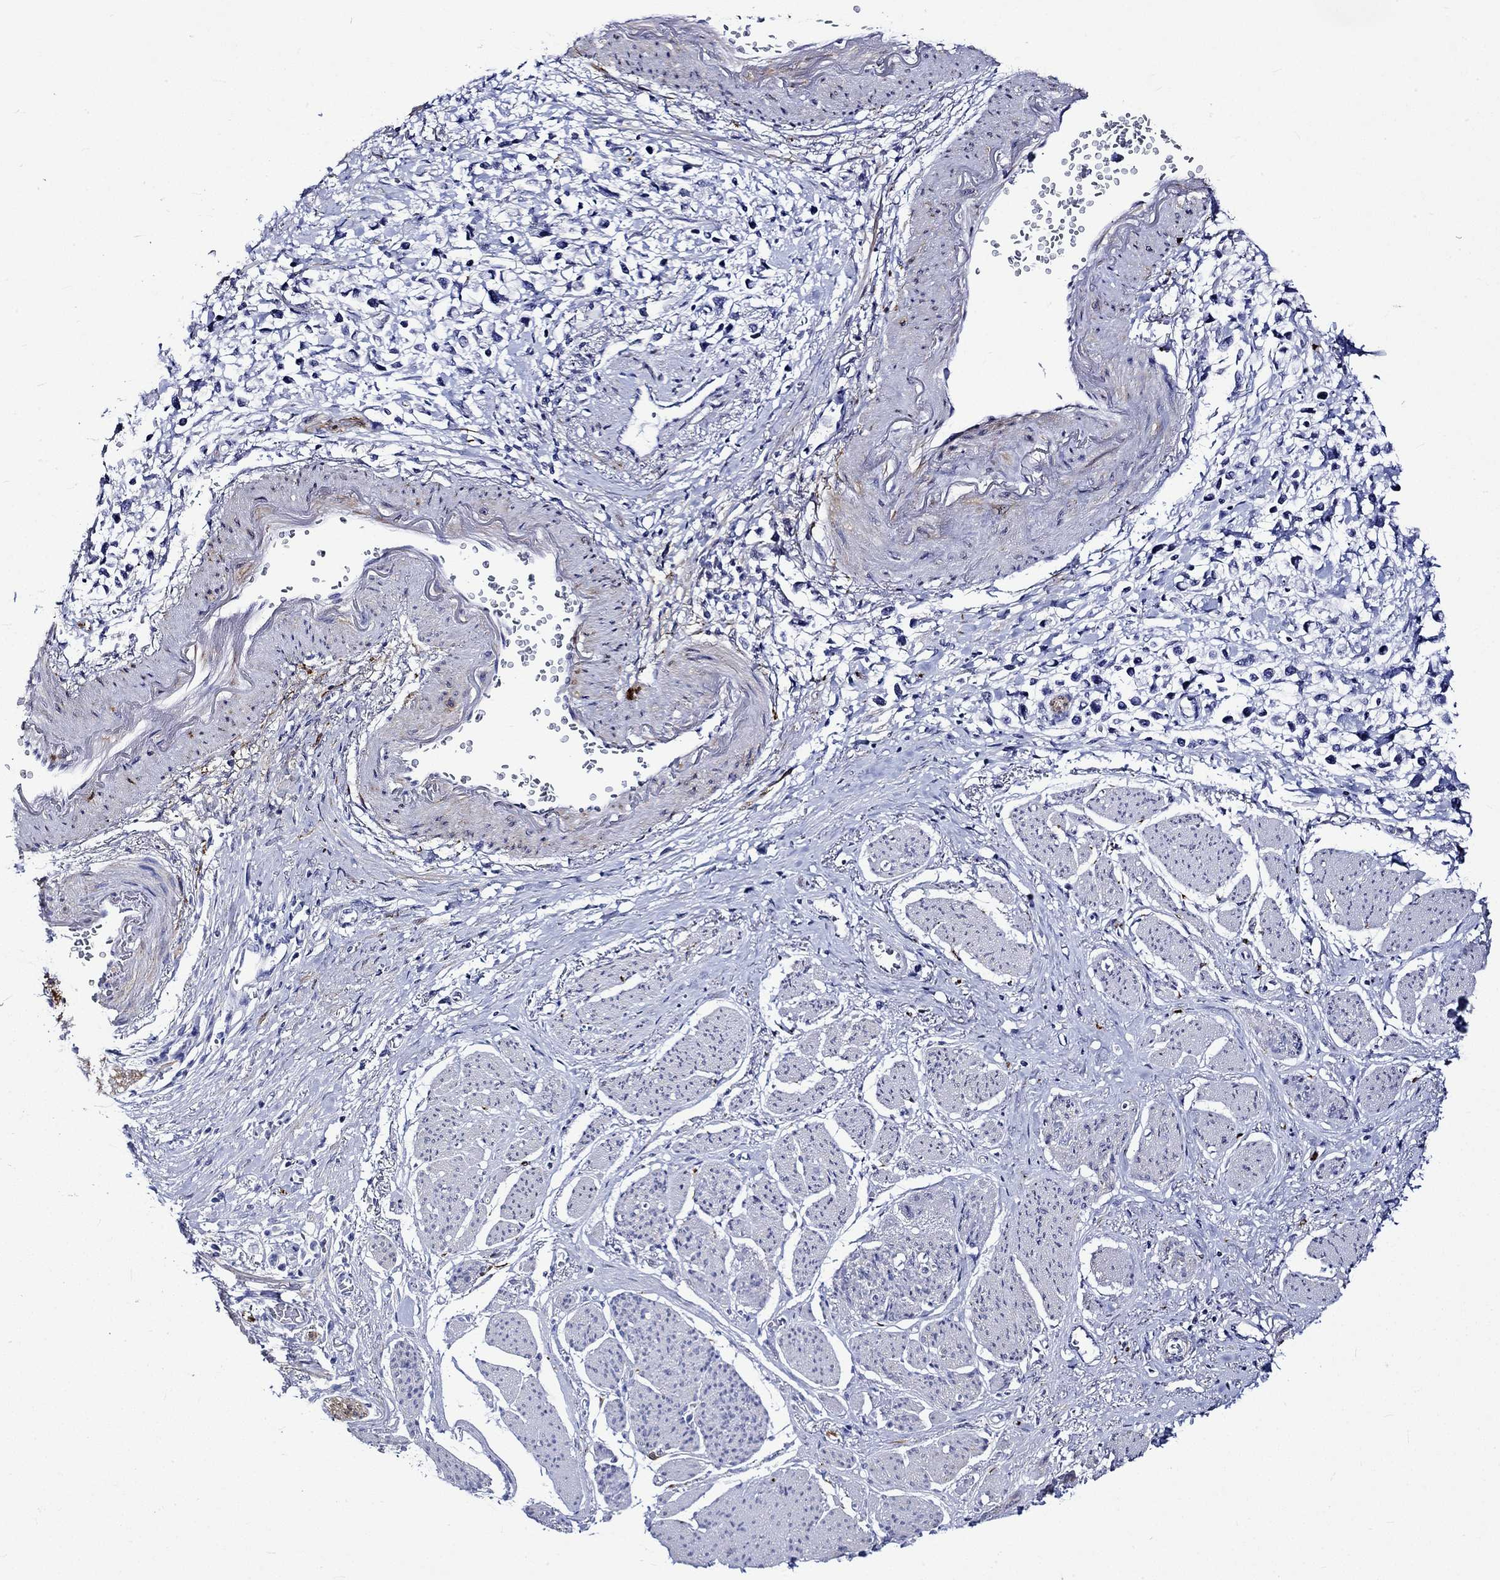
{"staining": {"intensity": "negative", "quantity": "none", "location": "none"}, "tissue": "stomach cancer", "cell_type": "Tumor cells", "image_type": "cancer", "snomed": [{"axis": "morphology", "description": "Adenocarcinoma, NOS"}, {"axis": "topography", "description": "Stomach"}], "caption": "IHC of human stomach cancer demonstrates no staining in tumor cells.", "gene": "CRYAB", "patient": {"sex": "female", "age": 81}}